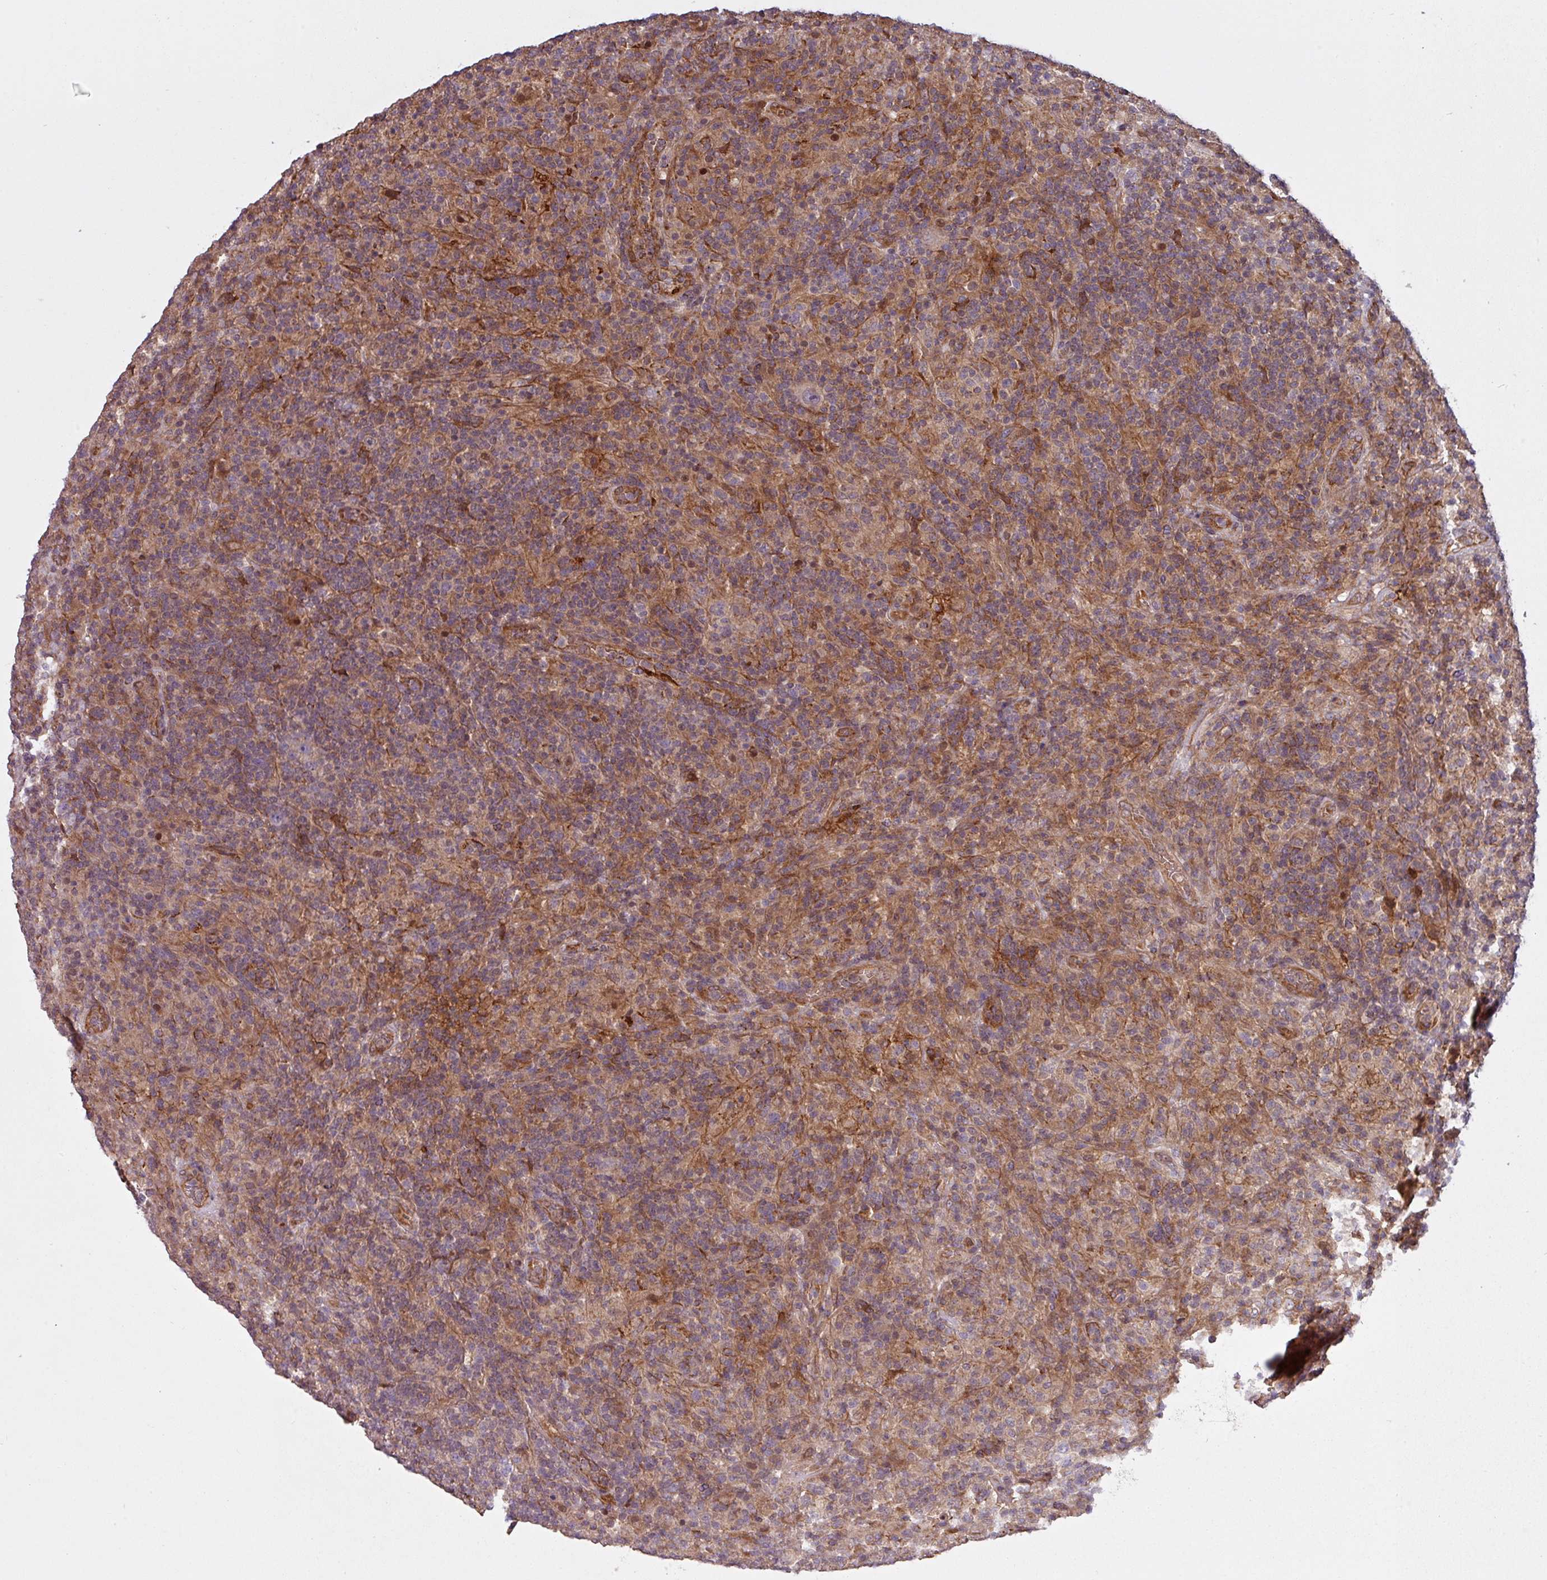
{"staining": {"intensity": "moderate", "quantity": ">75%", "location": "cytoplasmic/membranous"}, "tissue": "lymphoma", "cell_type": "Tumor cells", "image_type": "cancer", "snomed": [{"axis": "morphology", "description": "Hodgkin's disease, NOS"}, {"axis": "topography", "description": "Lymph node"}], "caption": "Hodgkin's disease was stained to show a protein in brown. There is medium levels of moderate cytoplasmic/membranous expression in about >75% of tumor cells.", "gene": "SNRNP25", "patient": {"sex": "male", "age": 70}}